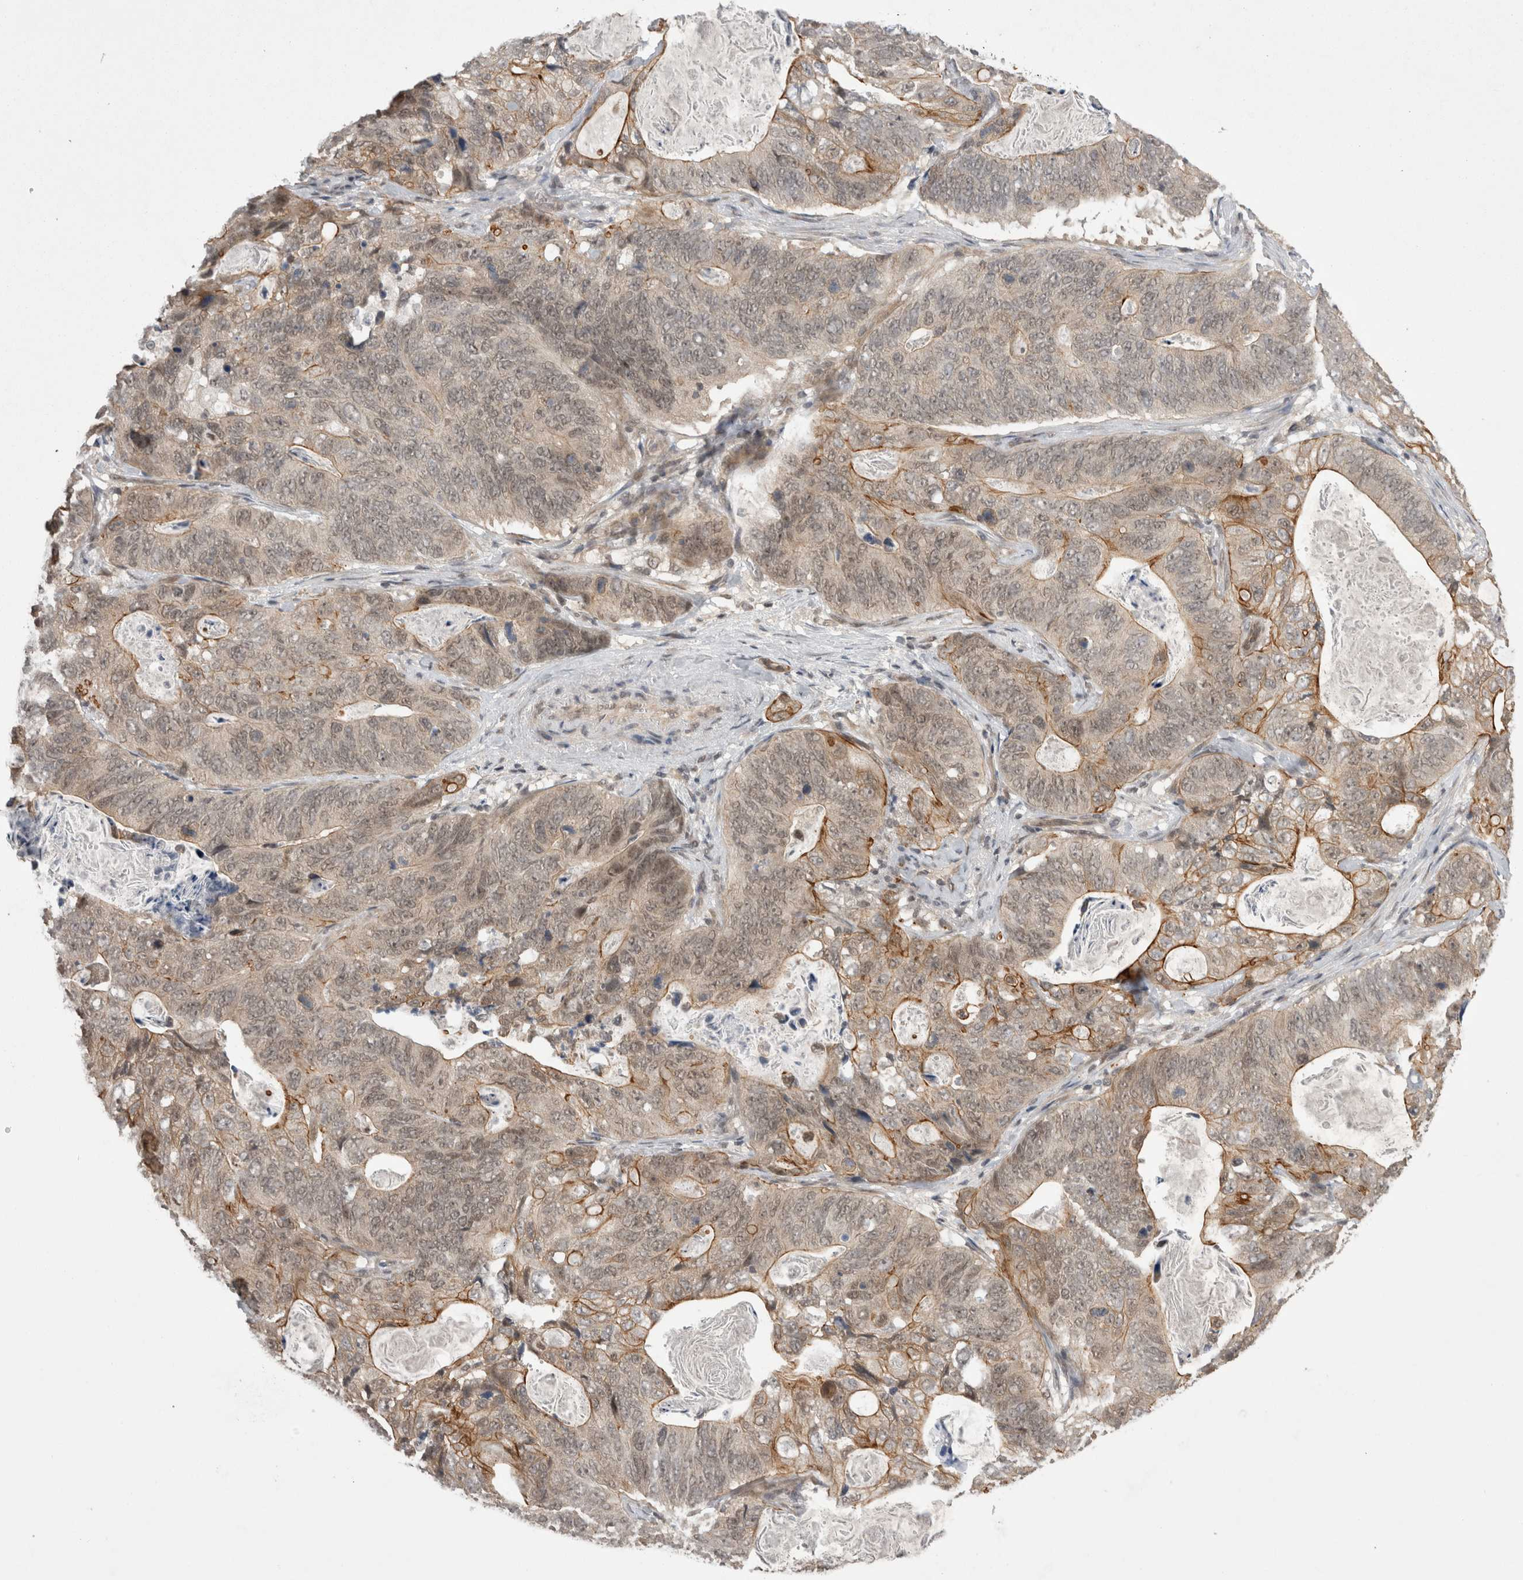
{"staining": {"intensity": "moderate", "quantity": "25%-75%", "location": "cytoplasmic/membranous"}, "tissue": "stomach cancer", "cell_type": "Tumor cells", "image_type": "cancer", "snomed": [{"axis": "morphology", "description": "Normal tissue, NOS"}, {"axis": "morphology", "description": "Adenocarcinoma, NOS"}, {"axis": "topography", "description": "Stomach"}], "caption": "The immunohistochemical stain labels moderate cytoplasmic/membranous positivity in tumor cells of stomach adenocarcinoma tissue. (DAB = brown stain, brightfield microscopy at high magnification).", "gene": "ZNF341", "patient": {"sex": "female", "age": 89}}